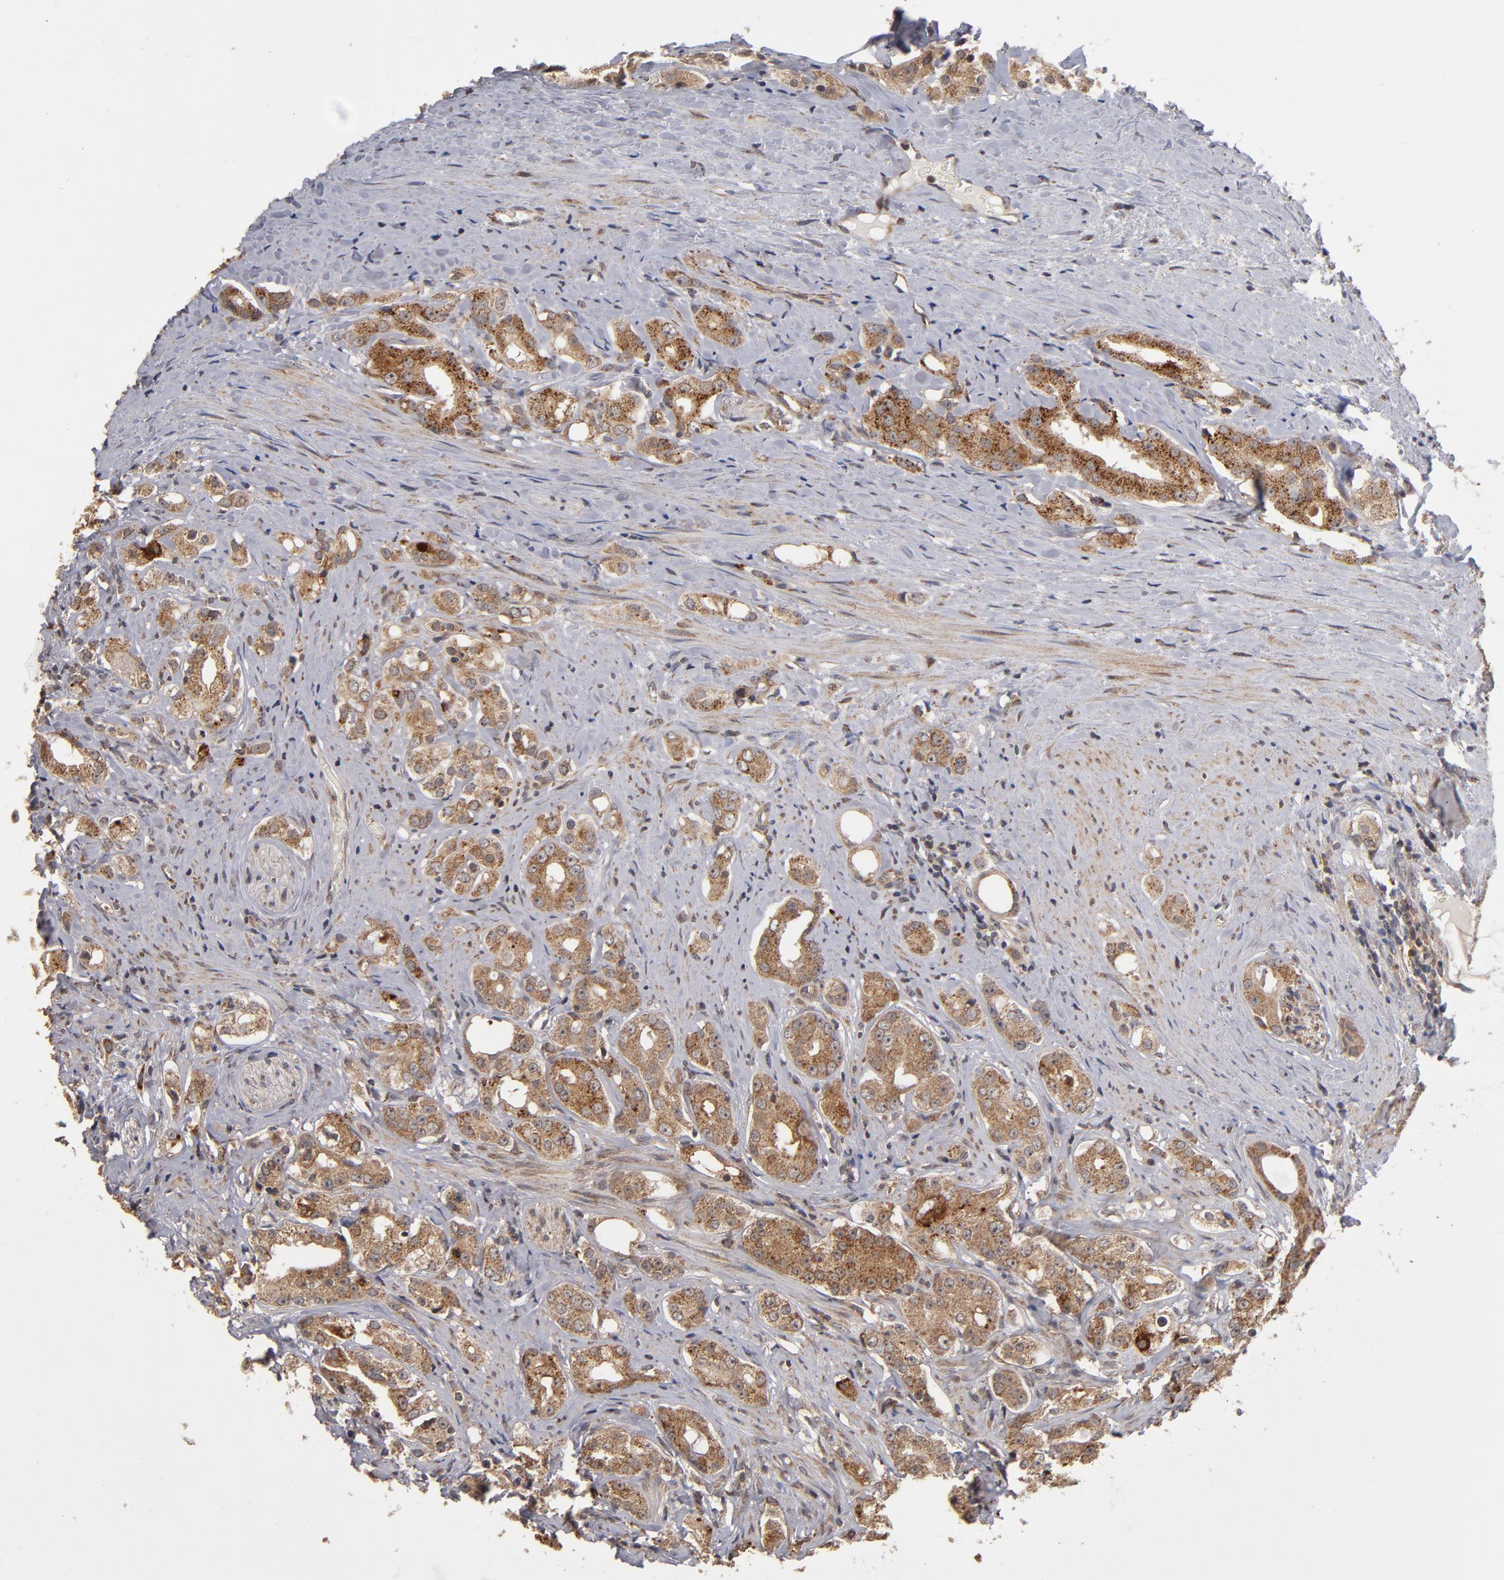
{"staining": {"intensity": "moderate", "quantity": ">75%", "location": "cytoplasmic/membranous"}, "tissue": "prostate cancer", "cell_type": "Tumor cells", "image_type": "cancer", "snomed": [{"axis": "morphology", "description": "Adenocarcinoma, High grade"}, {"axis": "topography", "description": "Prostate"}], "caption": "Protein staining of prostate cancer tissue reveals moderate cytoplasmic/membranous expression in approximately >75% of tumor cells. (IHC, brightfield microscopy, high magnification).", "gene": "MIPOL1", "patient": {"sex": "male", "age": 68}}